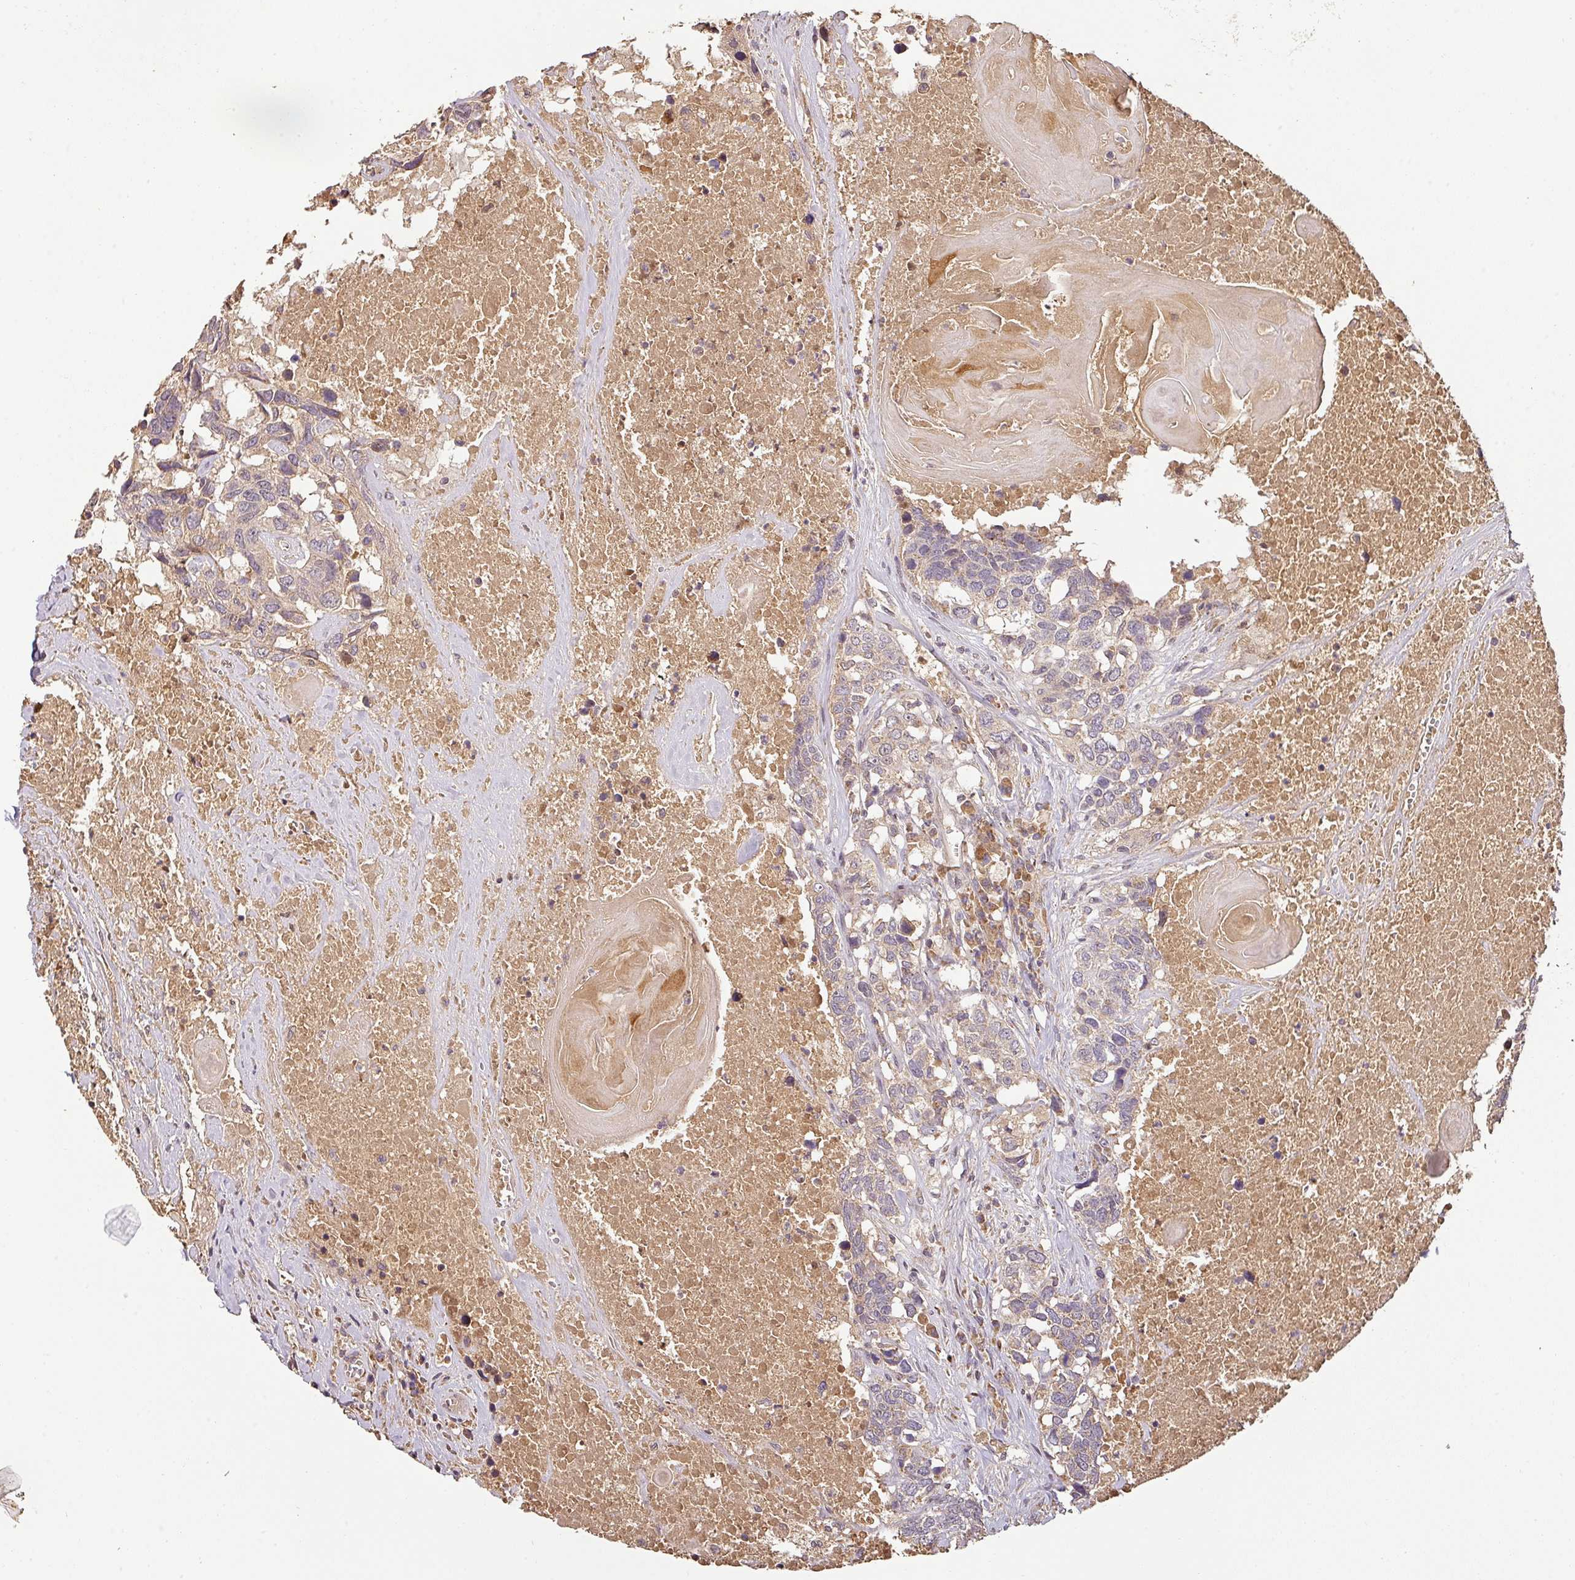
{"staining": {"intensity": "negative", "quantity": "none", "location": "none"}, "tissue": "head and neck cancer", "cell_type": "Tumor cells", "image_type": "cancer", "snomed": [{"axis": "morphology", "description": "Squamous cell carcinoma, NOS"}, {"axis": "topography", "description": "Head-Neck"}], "caption": "The histopathology image demonstrates no staining of tumor cells in squamous cell carcinoma (head and neck).", "gene": "BPIFB3", "patient": {"sex": "male", "age": 66}}